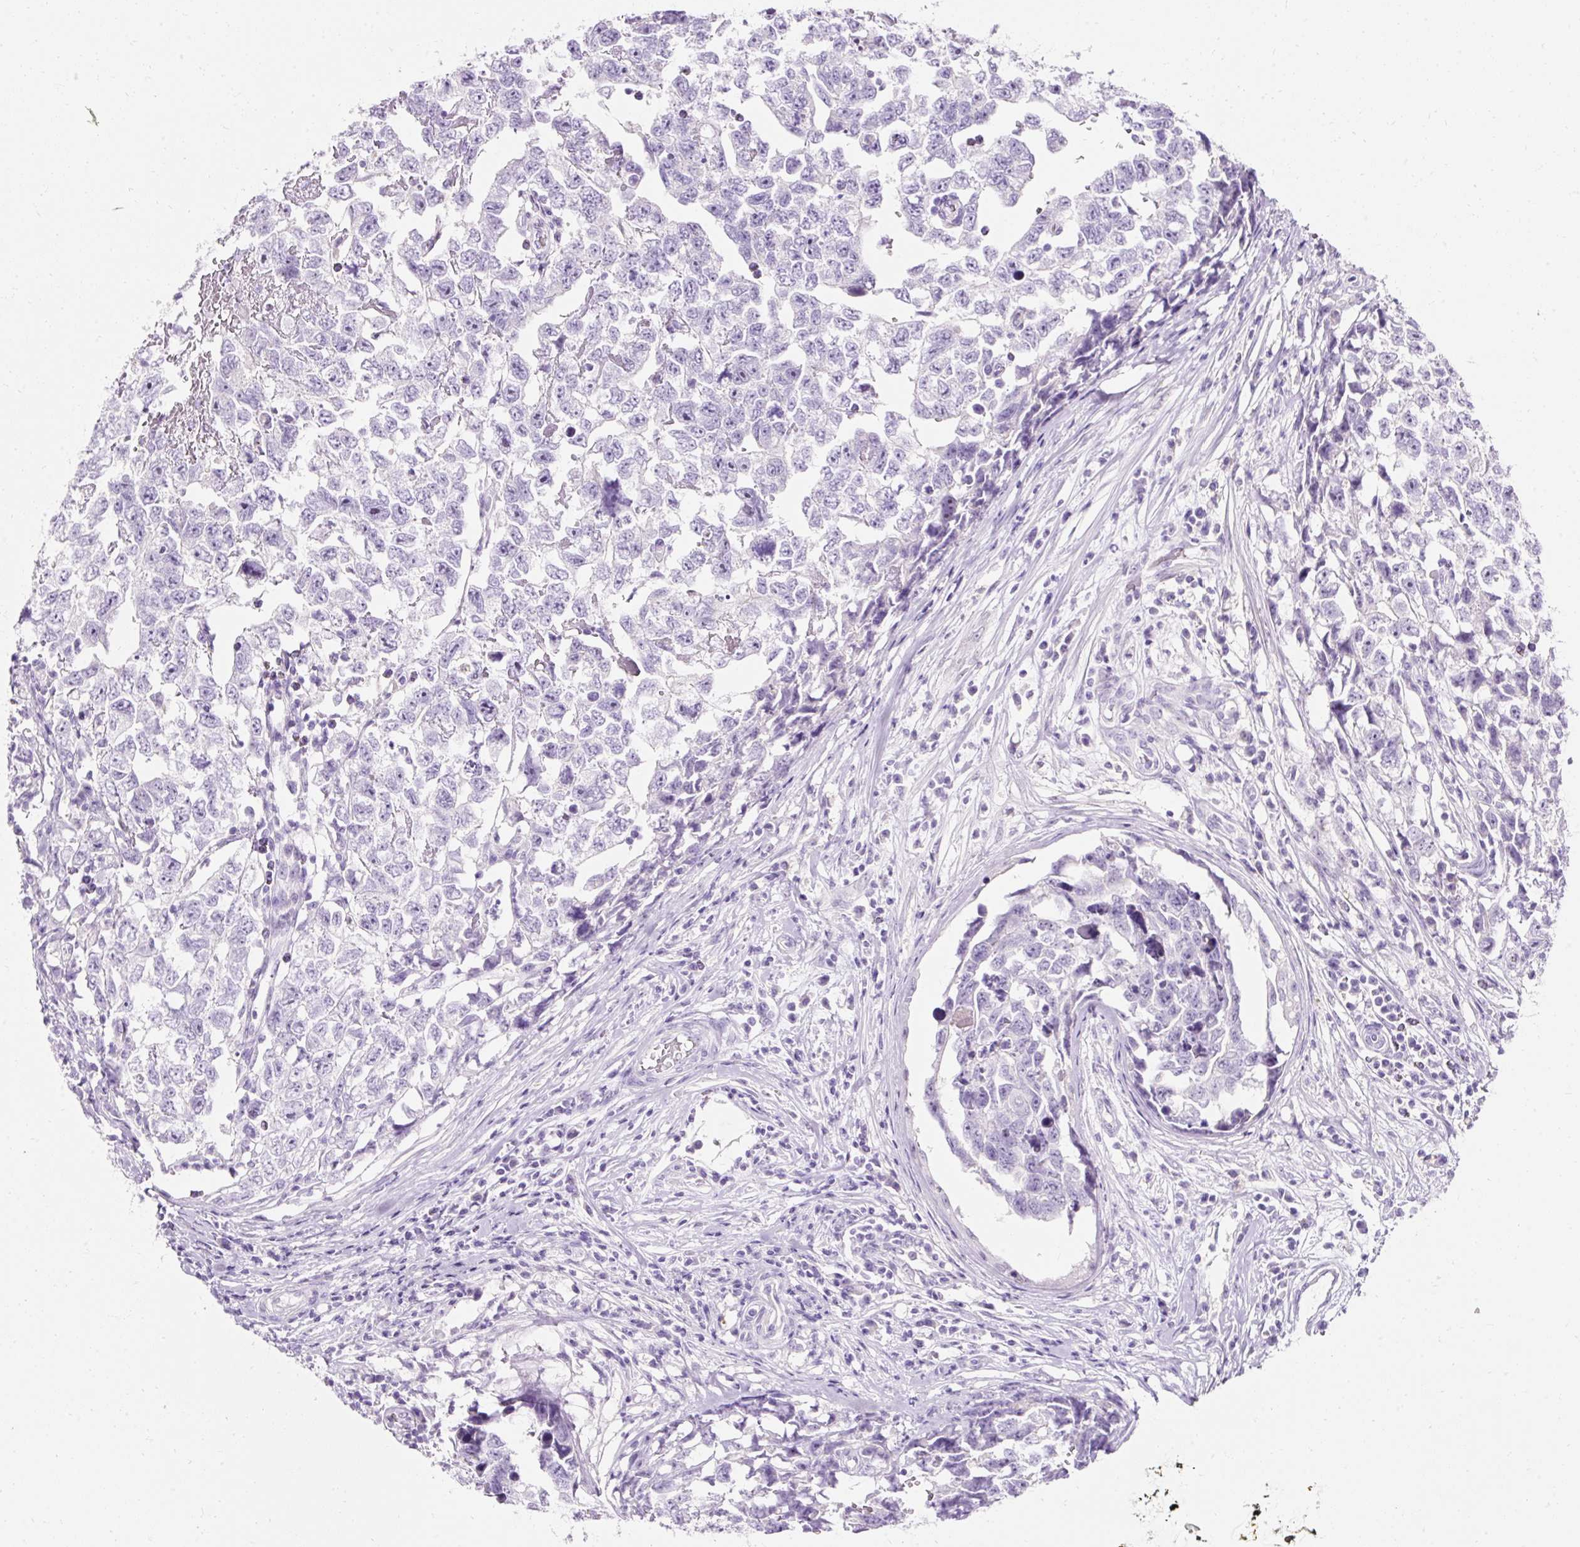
{"staining": {"intensity": "negative", "quantity": "none", "location": "none"}, "tissue": "testis cancer", "cell_type": "Tumor cells", "image_type": "cancer", "snomed": [{"axis": "morphology", "description": "Carcinoma, Embryonal, NOS"}, {"axis": "topography", "description": "Testis"}], "caption": "The immunohistochemistry (IHC) micrograph has no significant positivity in tumor cells of testis cancer (embryonal carcinoma) tissue. The staining was performed using DAB to visualize the protein expression in brown, while the nuclei were stained in blue with hematoxylin (Magnification: 20x).", "gene": "CLDN25", "patient": {"sex": "male", "age": 22}}